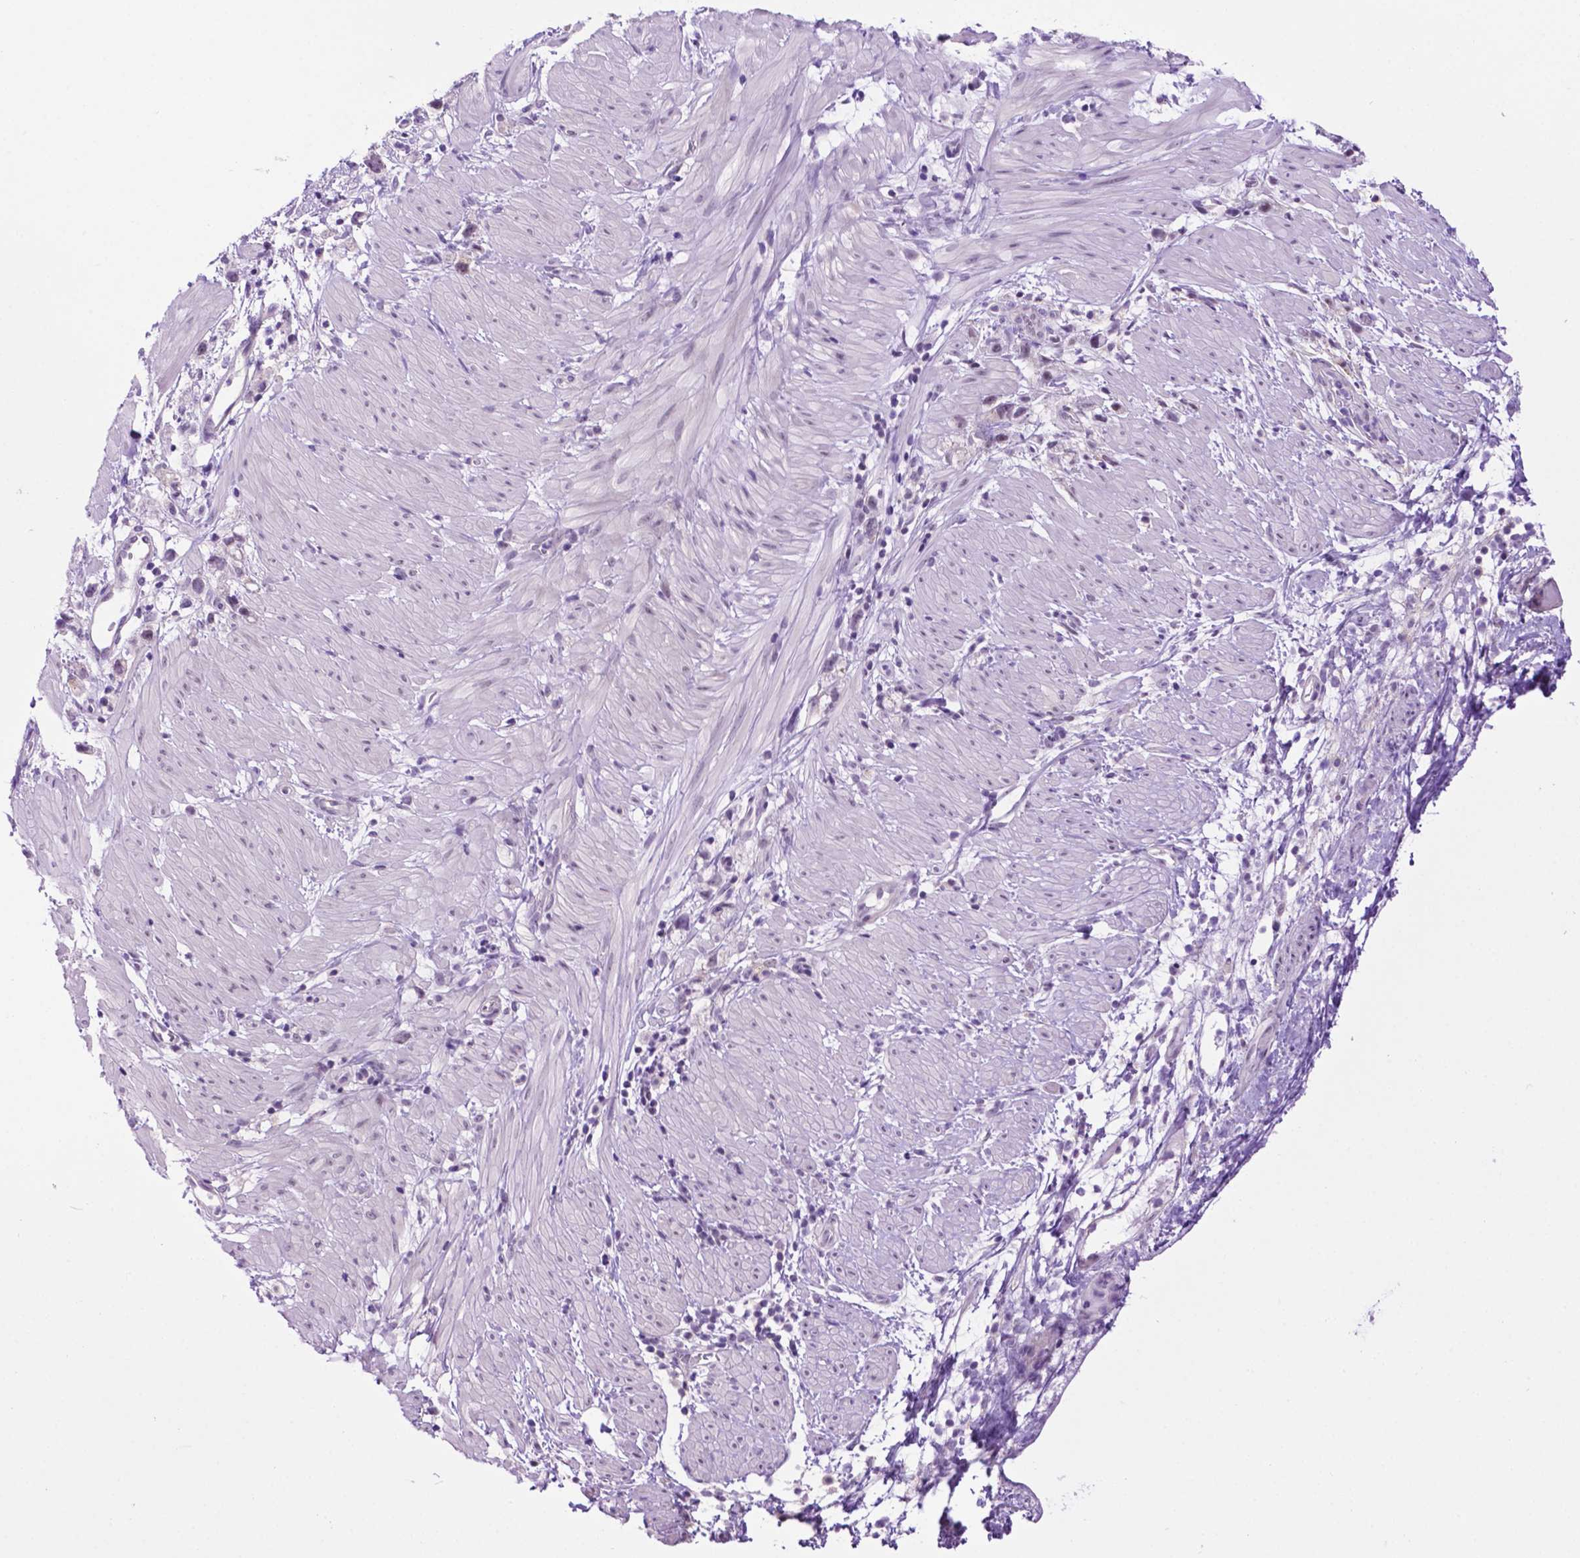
{"staining": {"intensity": "negative", "quantity": "none", "location": "none"}, "tissue": "stomach cancer", "cell_type": "Tumor cells", "image_type": "cancer", "snomed": [{"axis": "morphology", "description": "Adenocarcinoma, NOS"}, {"axis": "topography", "description": "Stomach"}], "caption": "This is an immunohistochemistry (IHC) image of adenocarcinoma (stomach). There is no expression in tumor cells.", "gene": "TACSTD2", "patient": {"sex": "female", "age": 59}}